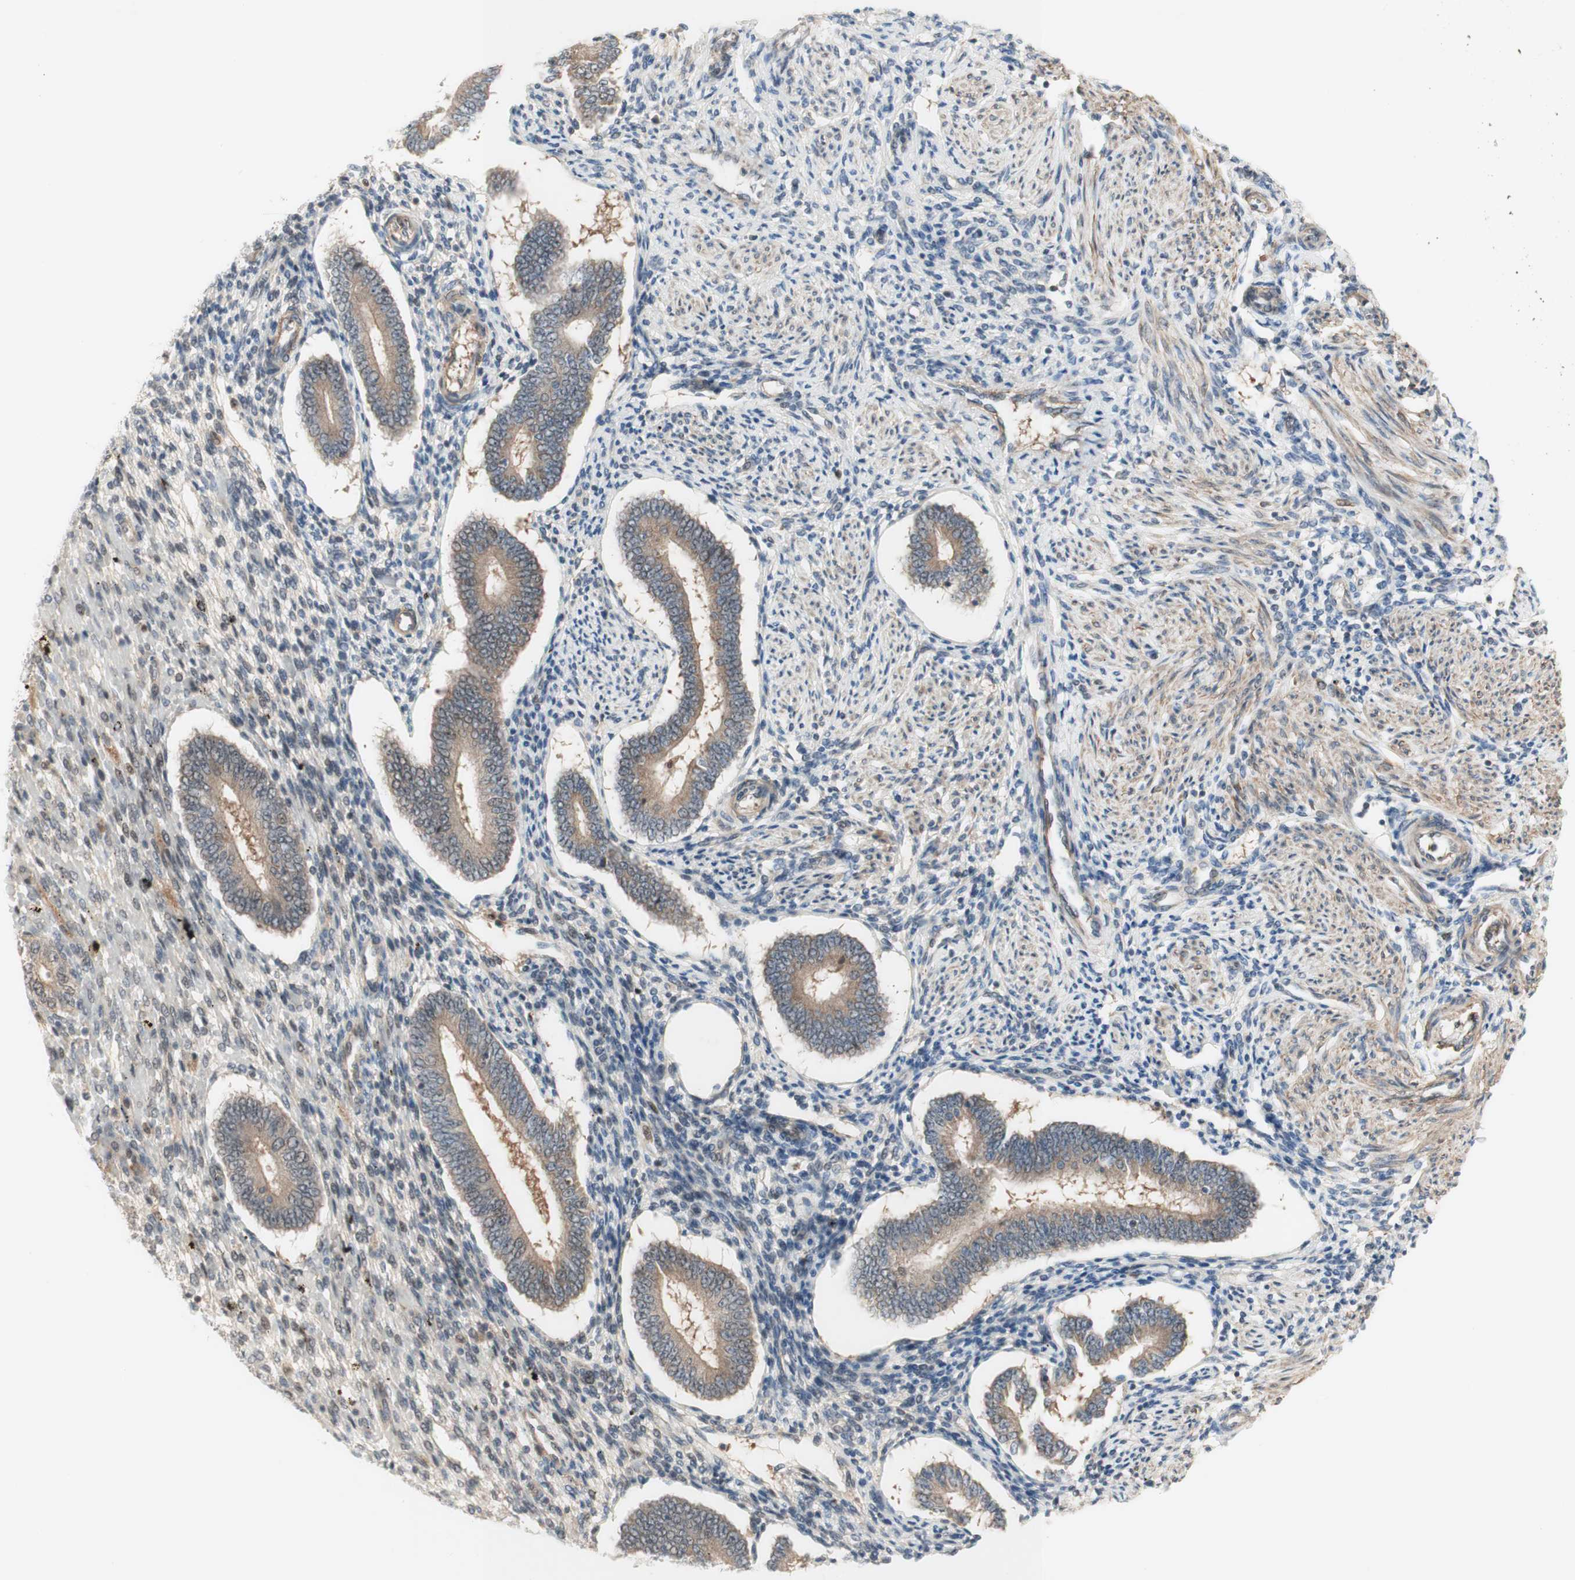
{"staining": {"intensity": "weak", "quantity": "<25%", "location": "cytoplasmic/membranous"}, "tissue": "endometrium", "cell_type": "Cells in endometrial stroma", "image_type": "normal", "snomed": [{"axis": "morphology", "description": "Normal tissue, NOS"}, {"axis": "topography", "description": "Endometrium"}], "caption": "Immunohistochemistry image of unremarkable endometrium: endometrium stained with DAB (3,3'-diaminobenzidine) displays no significant protein staining in cells in endometrial stroma.", "gene": "RFNG", "patient": {"sex": "female", "age": 42}}